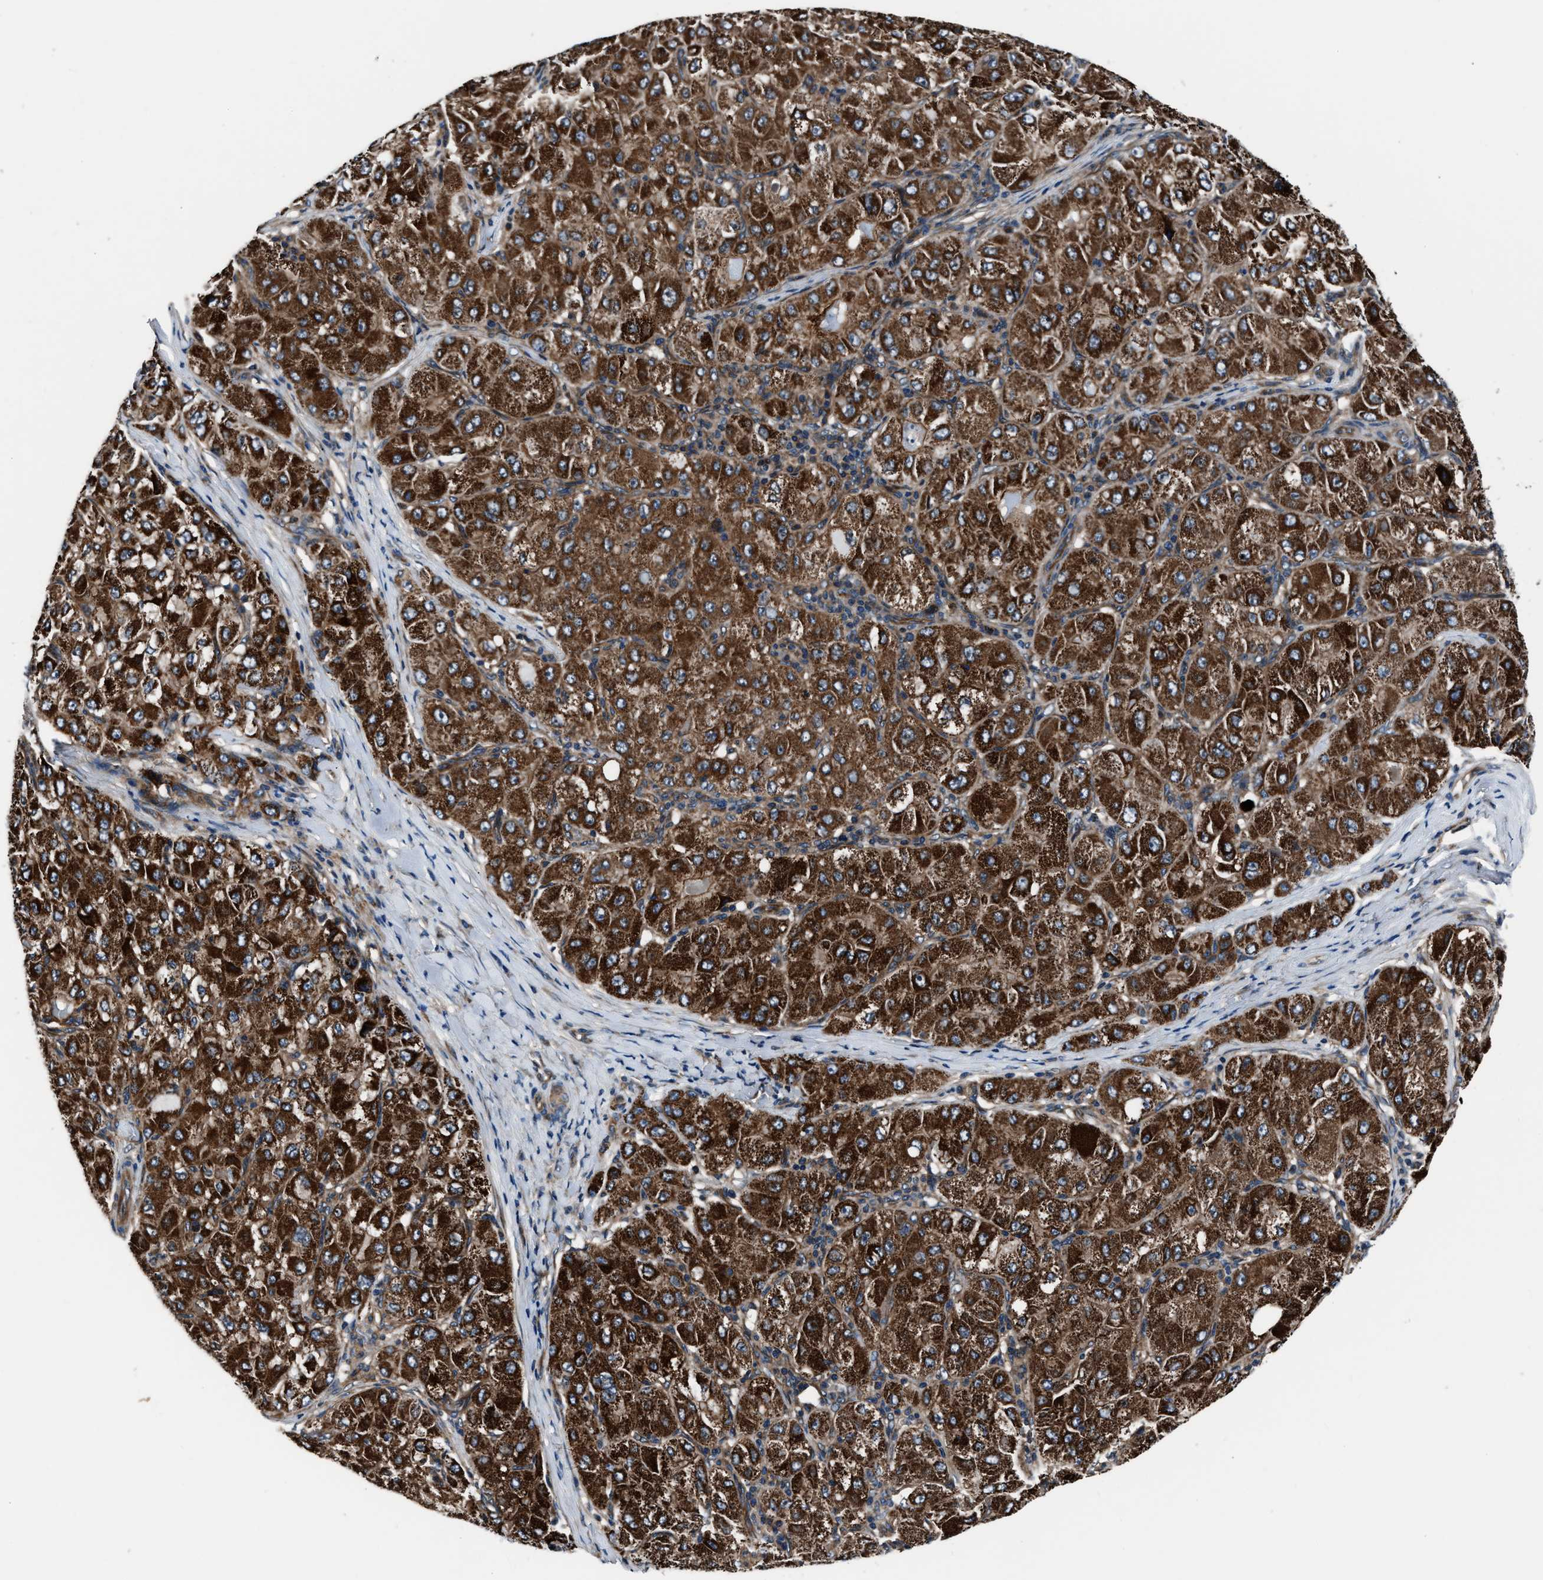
{"staining": {"intensity": "strong", "quantity": ">75%", "location": "cytoplasmic/membranous"}, "tissue": "liver cancer", "cell_type": "Tumor cells", "image_type": "cancer", "snomed": [{"axis": "morphology", "description": "Carcinoma, Hepatocellular, NOS"}, {"axis": "topography", "description": "Liver"}], "caption": "Immunohistochemical staining of liver cancer (hepatocellular carcinoma) reveals high levels of strong cytoplasmic/membranous expression in about >75% of tumor cells. (DAB = brown stain, brightfield microscopy at high magnification).", "gene": "GGCT", "patient": {"sex": "male", "age": 80}}